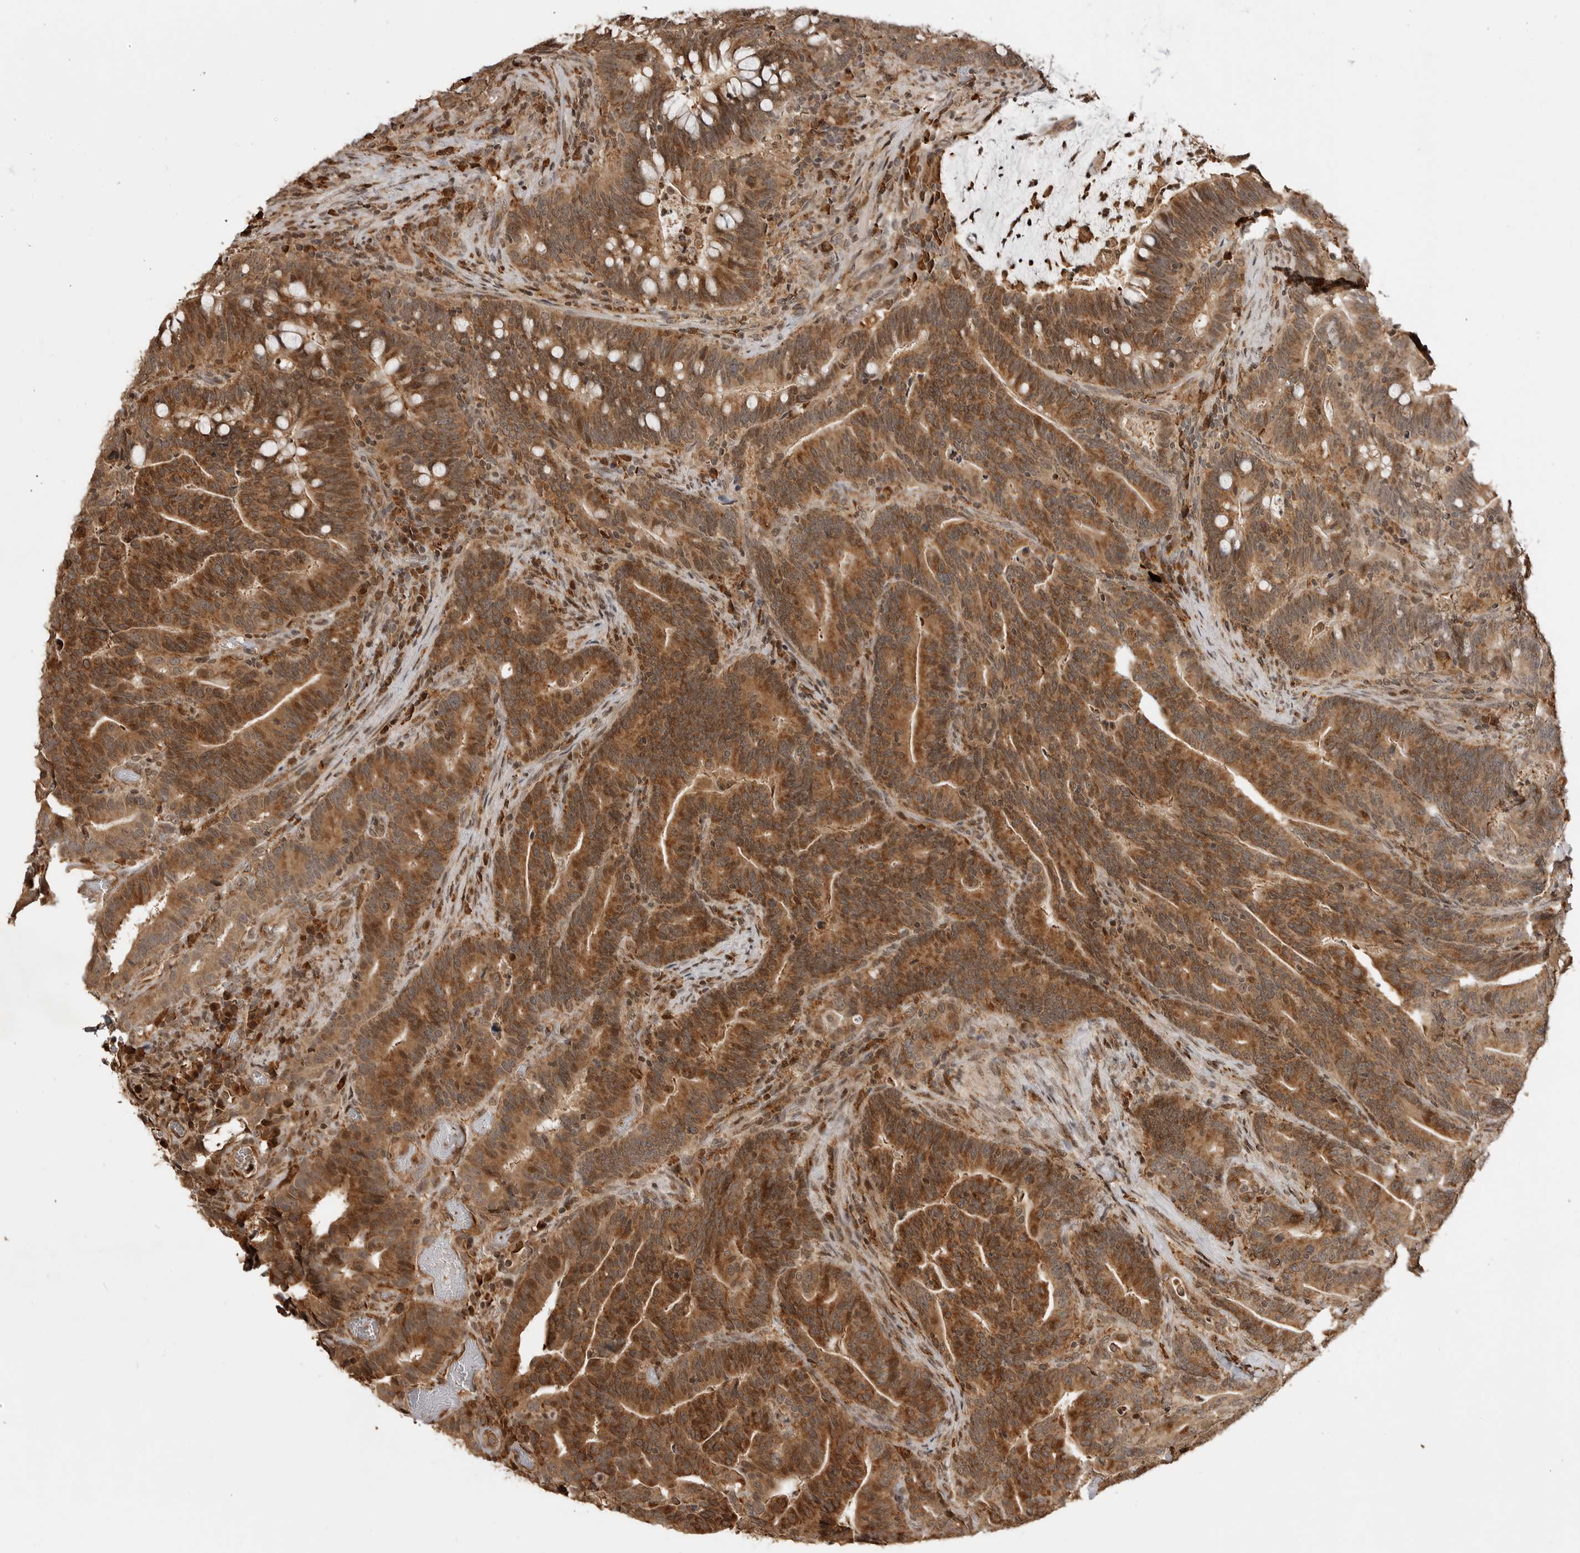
{"staining": {"intensity": "moderate", "quantity": ">75%", "location": "cytoplasmic/membranous,nuclear"}, "tissue": "colorectal cancer", "cell_type": "Tumor cells", "image_type": "cancer", "snomed": [{"axis": "morphology", "description": "Adenocarcinoma, NOS"}, {"axis": "topography", "description": "Colon"}], "caption": "The photomicrograph shows immunohistochemical staining of colorectal adenocarcinoma. There is moderate cytoplasmic/membranous and nuclear expression is appreciated in approximately >75% of tumor cells. (Brightfield microscopy of DAB IHC at high magnification).", "gene": "BMP2K", "patient": {"sex": "female", "age": 66}}